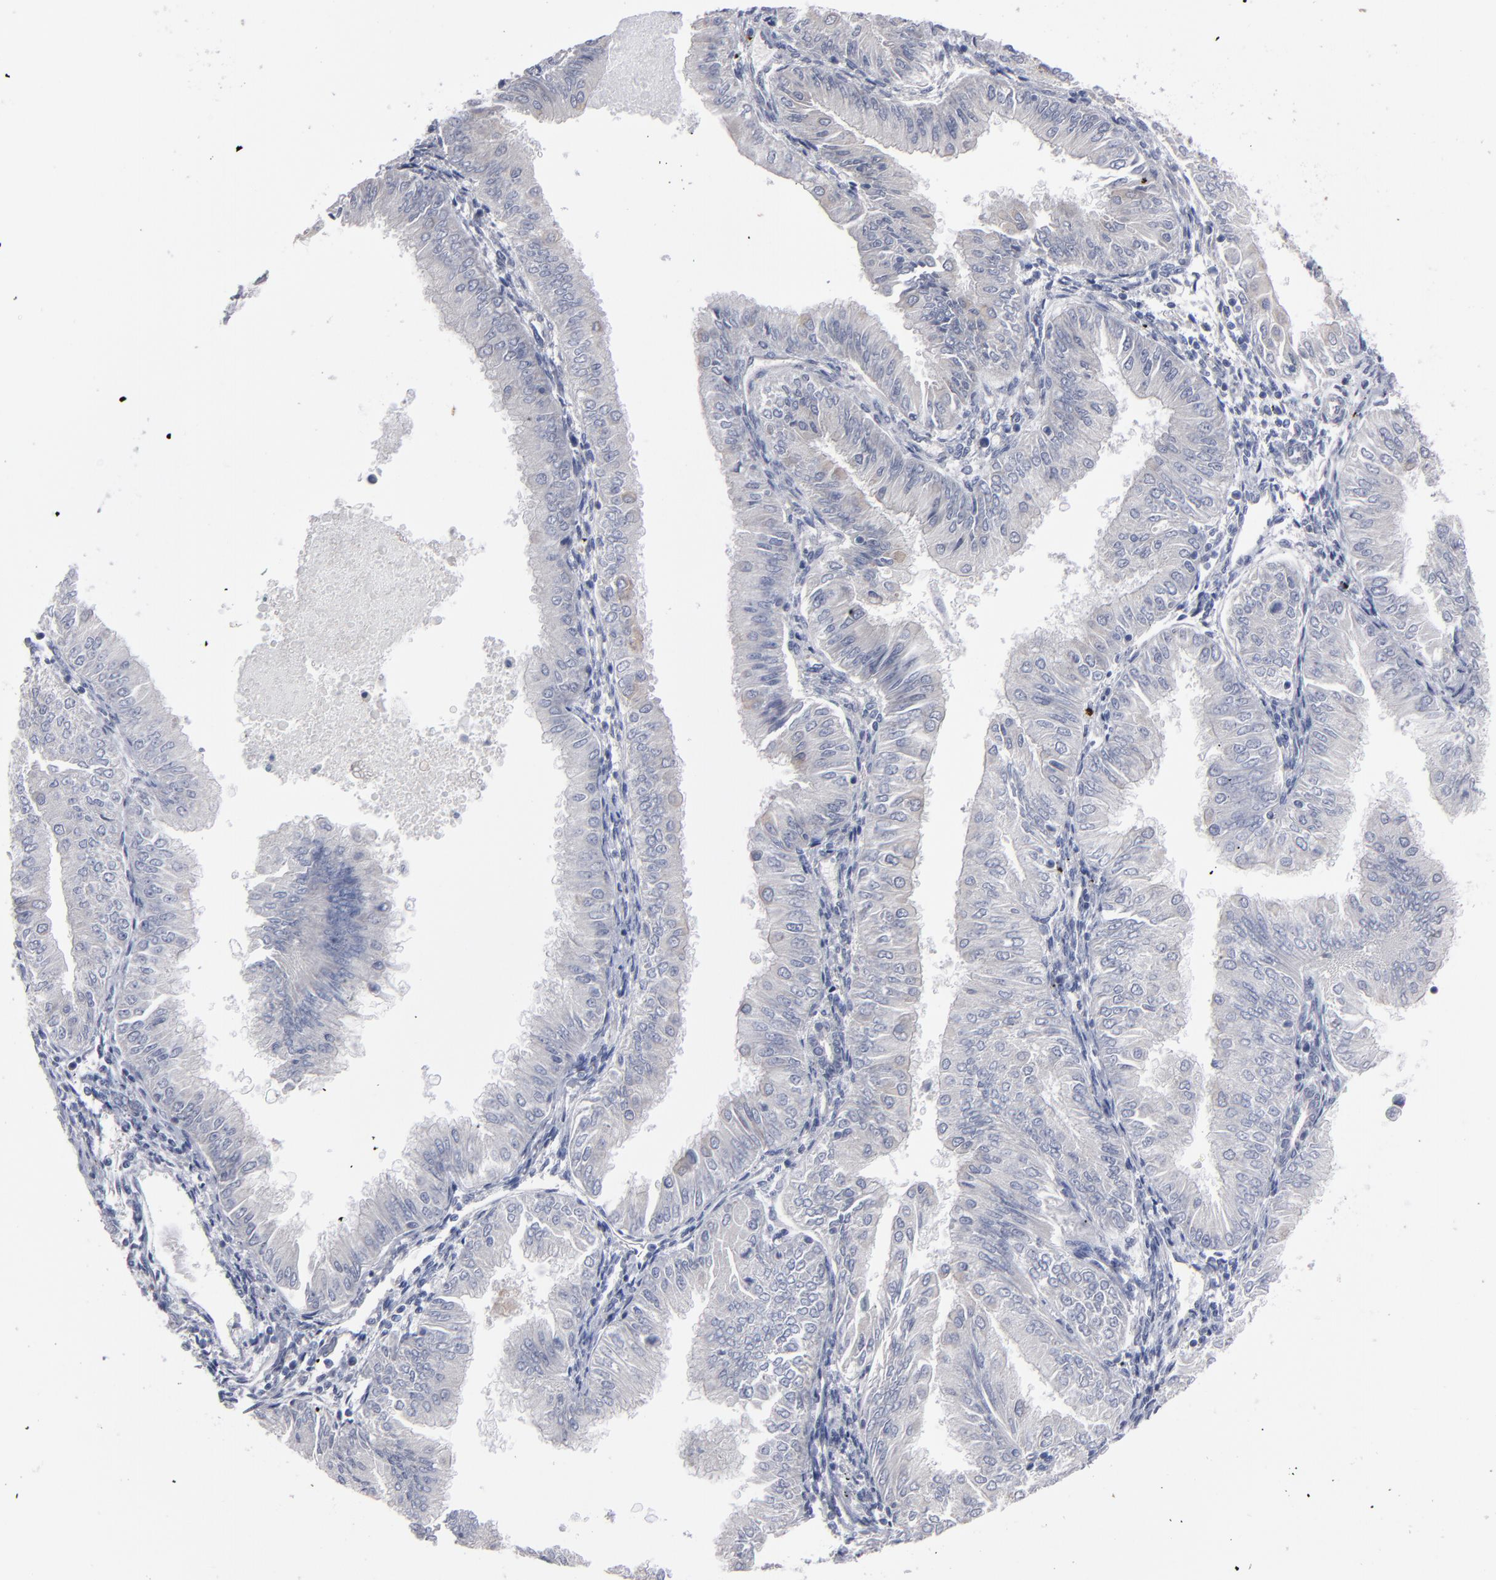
{"staining": {"intensity": "weak", "quantity": "<25%", "location": "cytoplasmic/membranous"}, "tissue": "endometrial cancer", "cell_type": "Tumor cells", "image_type": "cancer", "snomed": [{"axis": "morphology", "description": "Adenocarcinoma, NOS"}, {"axis": "topography", "description": "Endometrium"}], "caption": "This is a micrograph of IHC staining of adenocarcinoma (endometrial), which shows no positivity in tumor cells.", "gene": "ZNF175", "patient": {"sex": "female", "age": 53}}